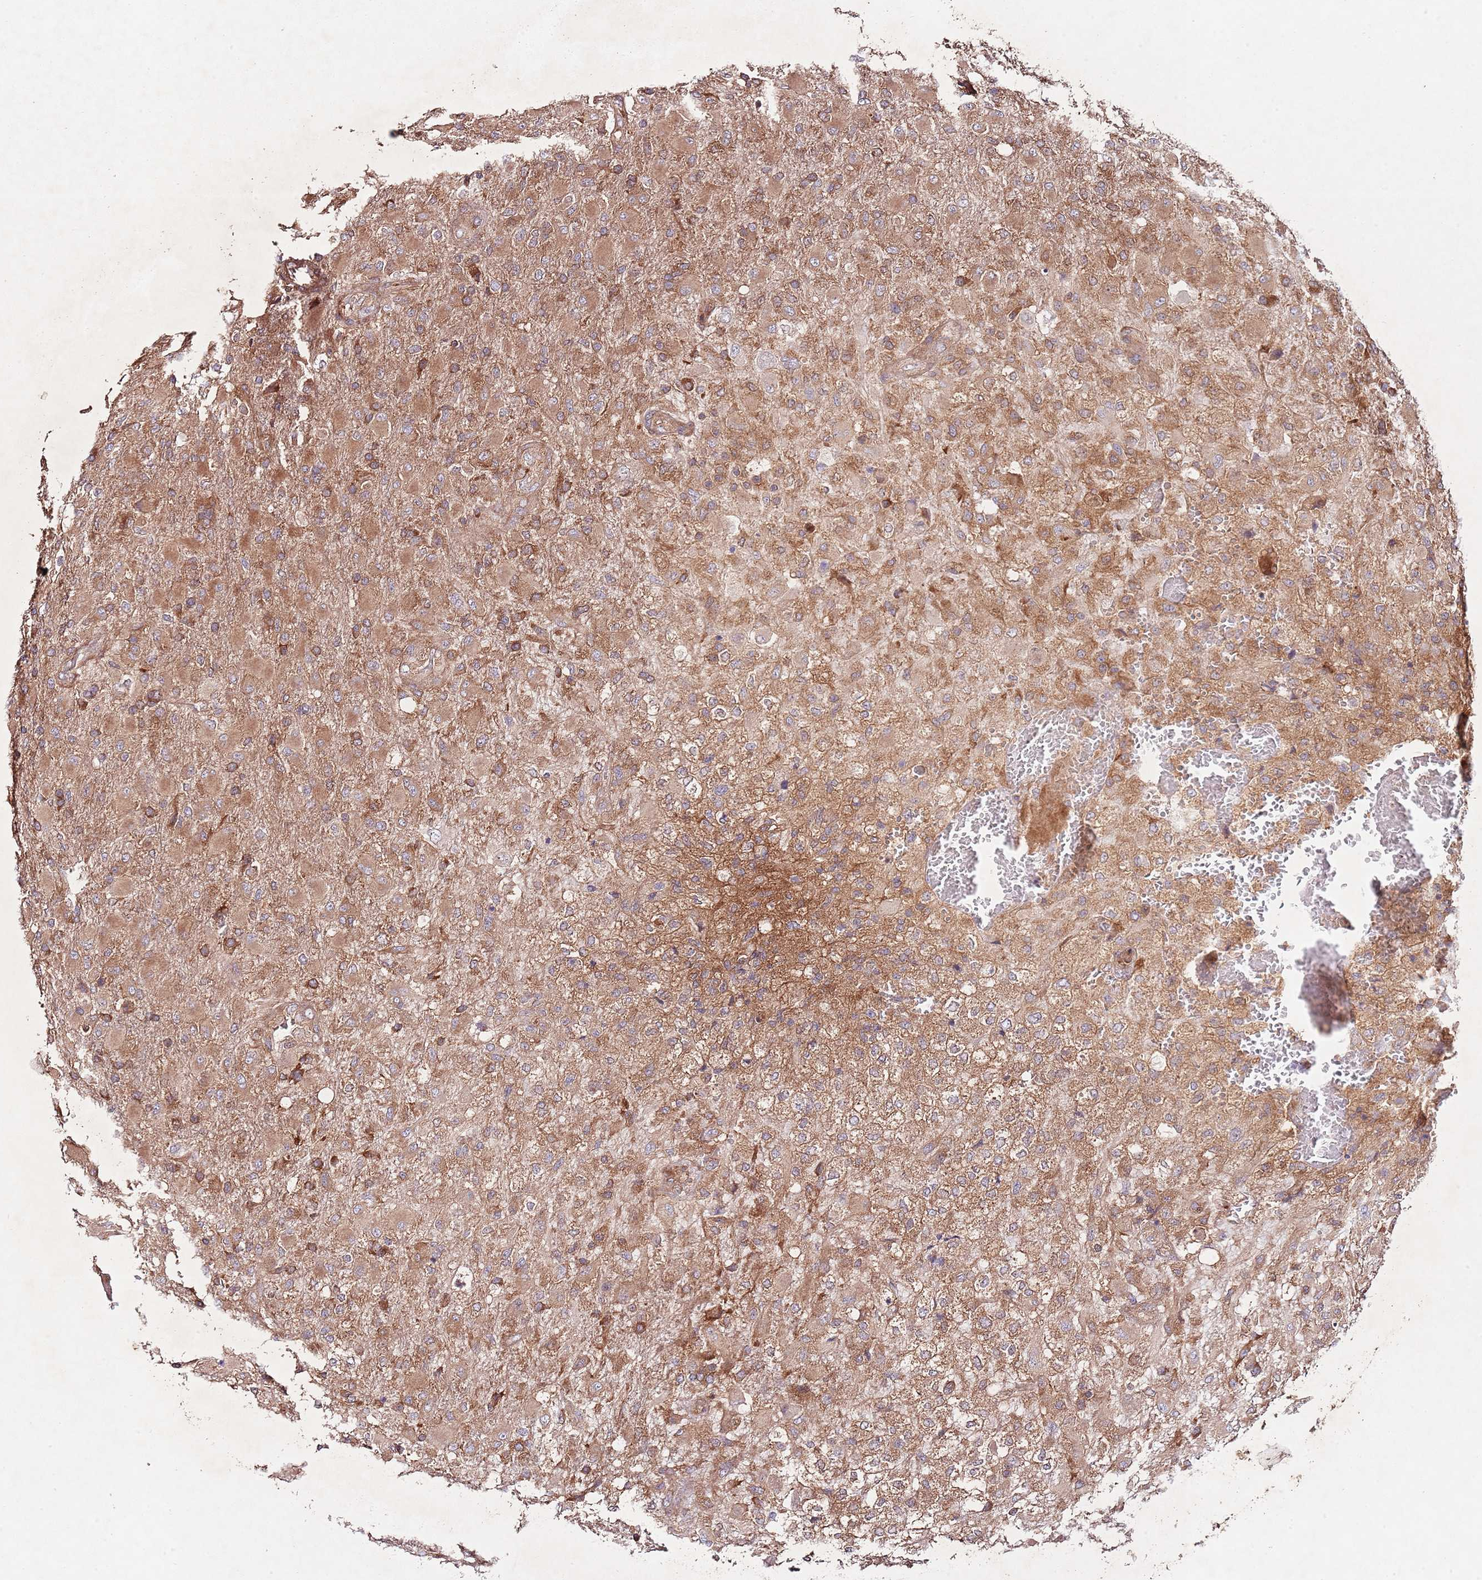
{"staining": {"intensity": "moderate", "quantity": ">75%", "location": "cytoplasmic/membranous"}, "tissue": "glioma", "cell_type": "Tumor cells", "image_type": "cancer", "snomed": [{"axis": "morphology", "description": "Glioma, malignant, Low grade"}, {"axis": "topography", "description": "Brain"}], "caption": "IHC micrograph of human glioma stained for a protein (brown), which displays medium levels of moderate cytoplasmic/membranous staining in approximately >75% of tumor cells.", "gene": "RNF19B", "patient": {"sex": "male", "age": 65}}